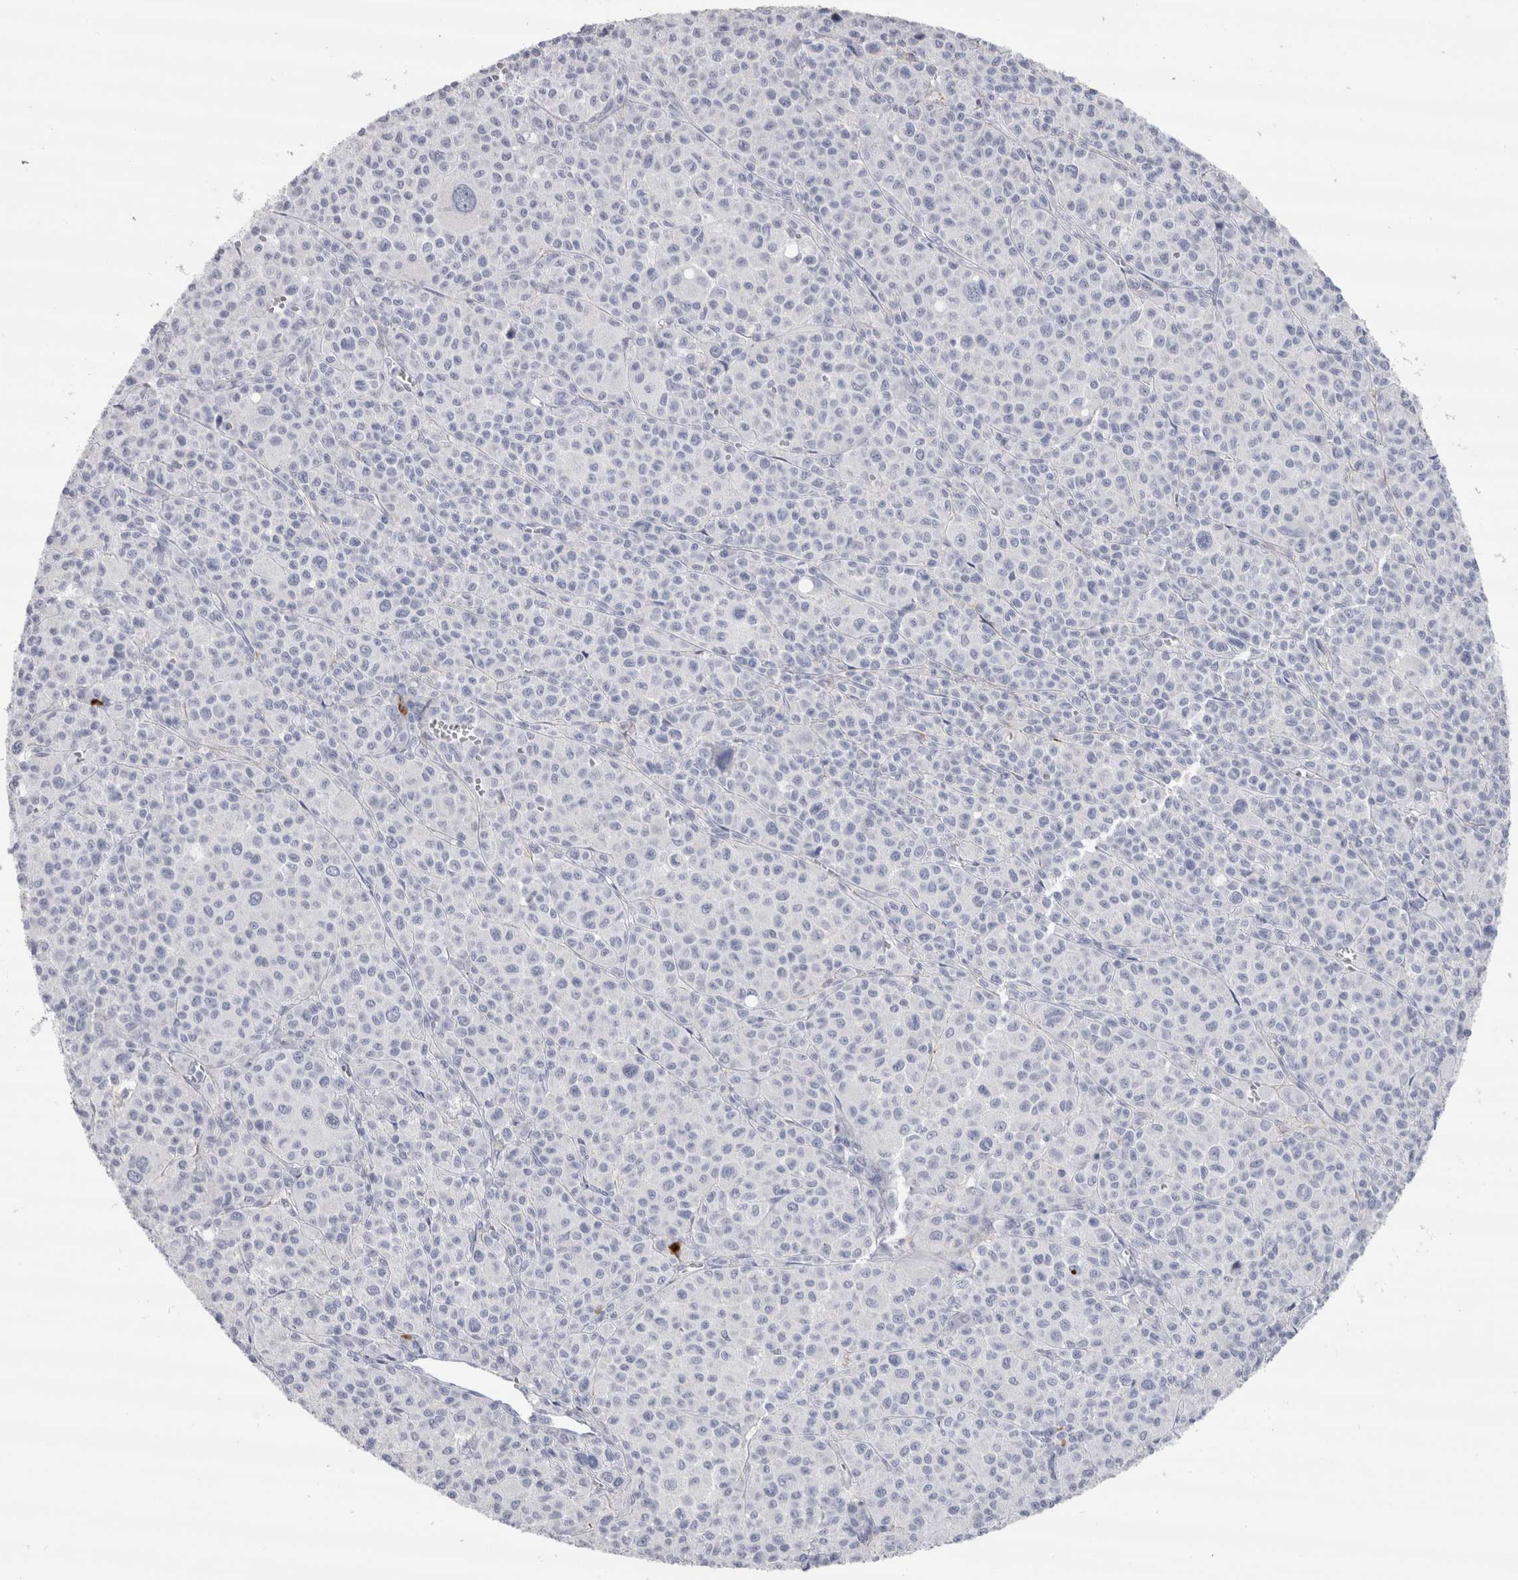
{"staining": {"intensity": "negative", "quantity": "none", "location": "none"}, "tissue": "melanoma", "cell_type": "Tumor cells", "image_type": "cancer", "snomed": [{"axis": "morphology", "description": "Malignant melanoma, Metastatic site"}, {"axis": "topography", "description": "Skin"}], "caption": "High power microscopy image of an immunohistochemistry (IHC) photomicrograph of malignant melanoma (metastatic site), revealing no significant expression in tumor cells.", "gene": "CDH17", "patient": {"sex": "female", "age": 74}}